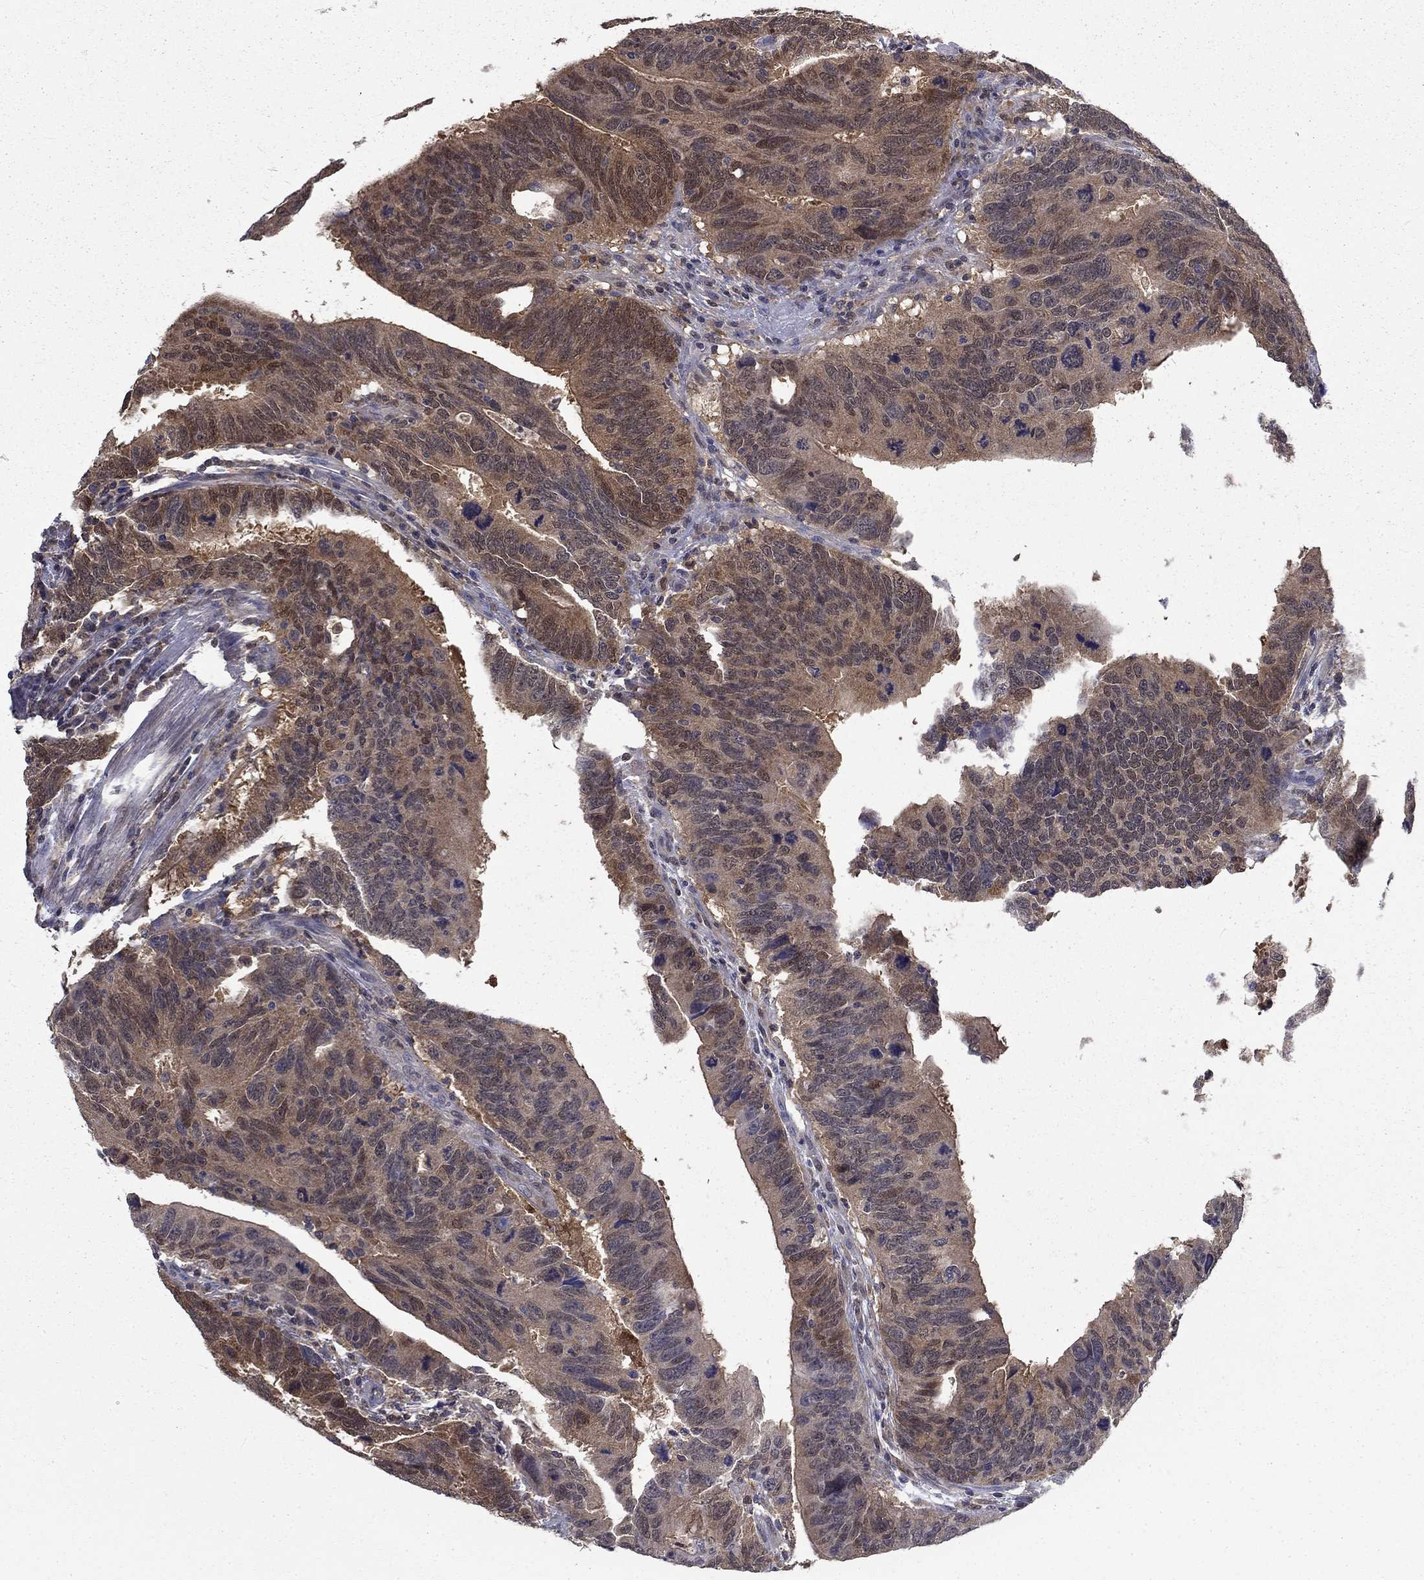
{"staining": {"intensity": "moderate", "quantity": "25%-75%", "location": "cytoplasmic/membranous"}, "tissue": "colorectal cancer", "cell_type": "Tumor cells", "image_type": "cancer", "snomed": [{"axis": "morphology", "description": "Adenocarcinoma, NOS"}, {"axis": "topography", "description": "Colon"}], "caption": "An immunohistochemistry photomicrograph of neoplastic tissue is shown. Protein staining in brown labels moderate cytoplasmic/membranous positivity in colorectal adenocarcinoma within tumor cells.", "gene": "NIT2", "patient": {"sex": "female", "age": 77}}